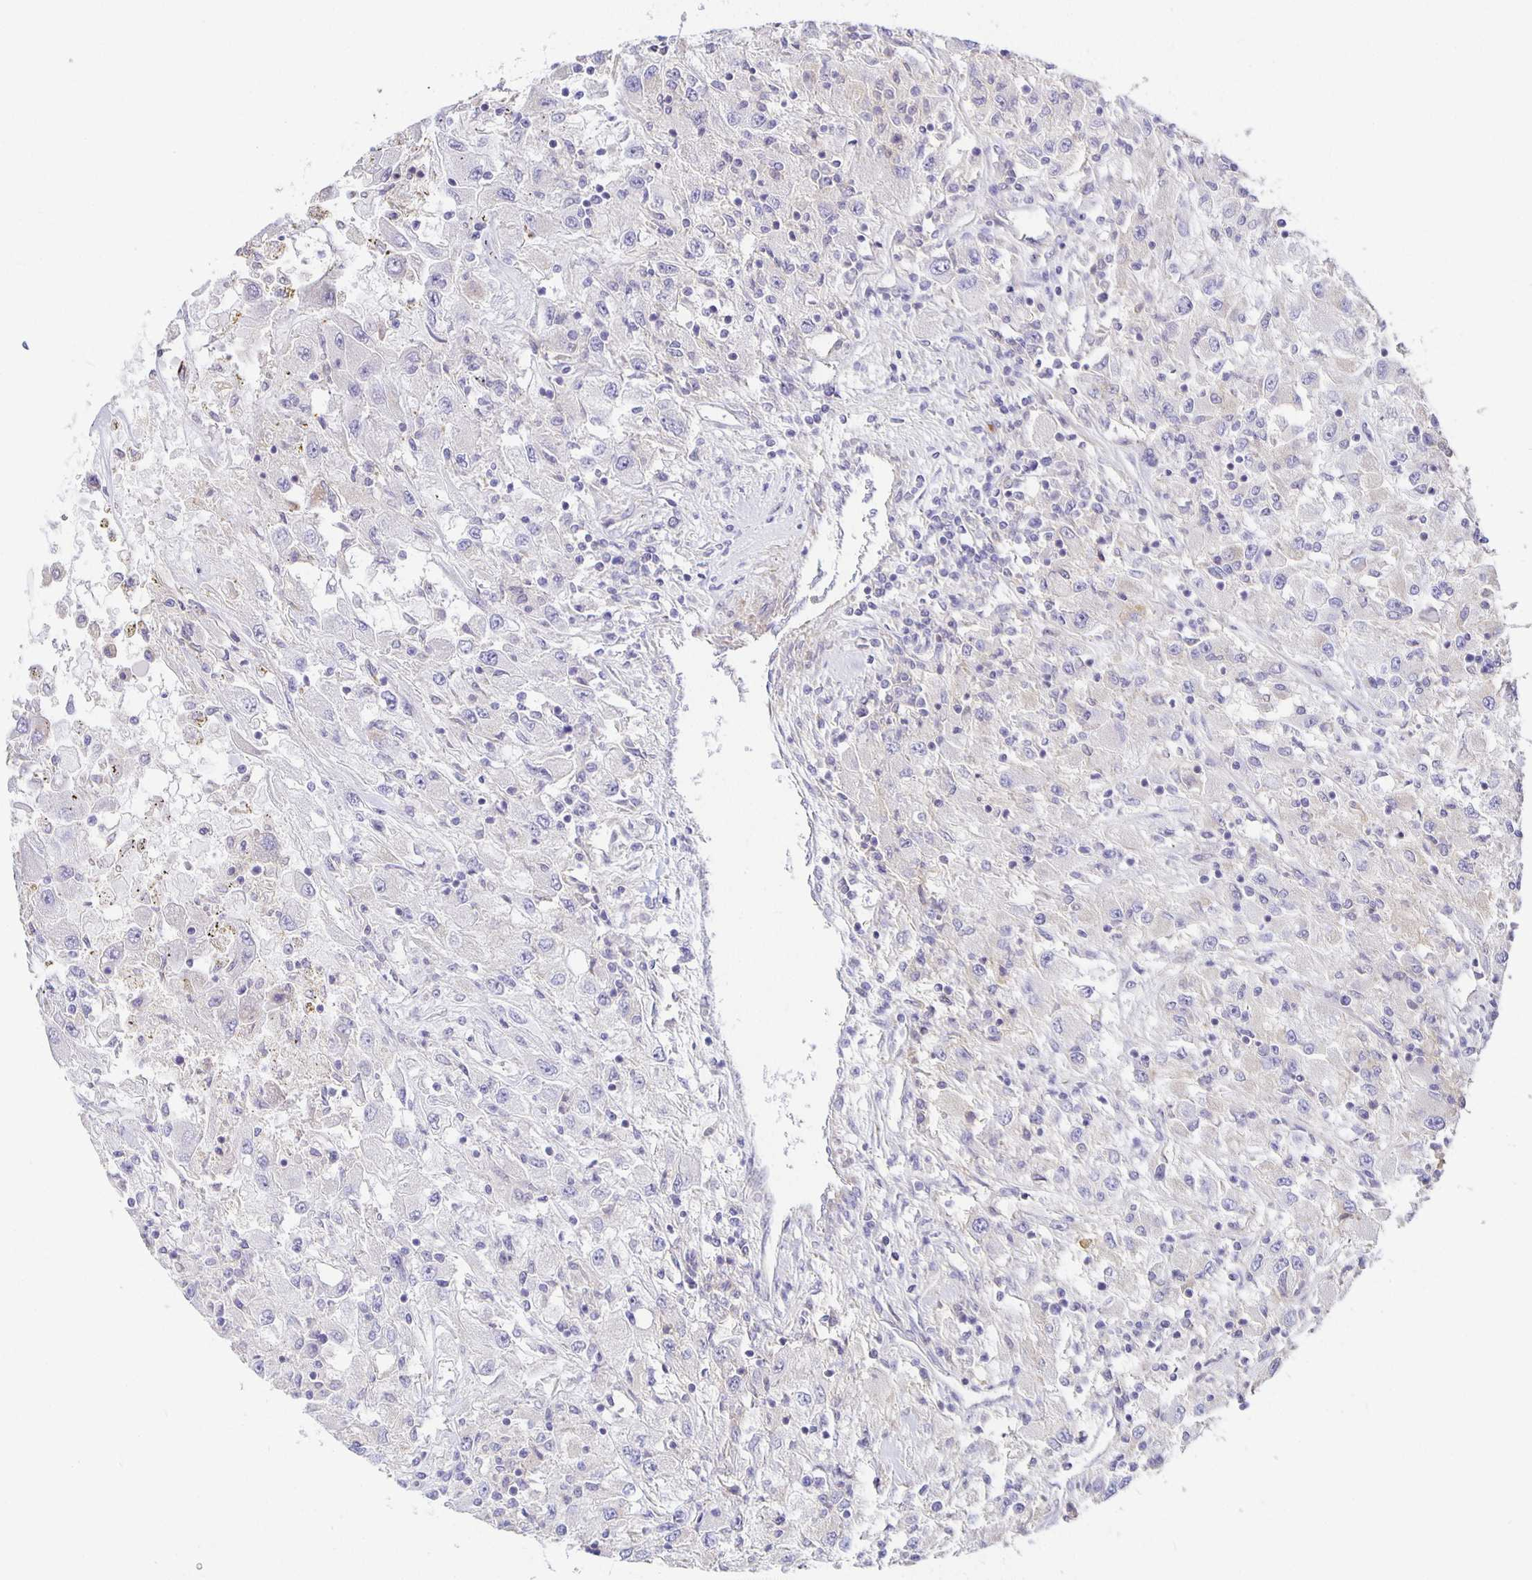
{"staining": {"intensity": "negative", "quantity": "none", "location": "none"}, "tissue": "renal cancer", "cell_type": "Tumor cells", "image_type": "cancer", "snomed": [{"axis": "morphology", "description": "Adenocarcinoma, NOS"}, {"axis": "topography", "description": "Kidney"}], "caption": "Tumor cells show no significant staining in renal cancer (adenocarcinoma).", "gene": "FLRT3", "patient": {"sex": "female", "age": 67}}